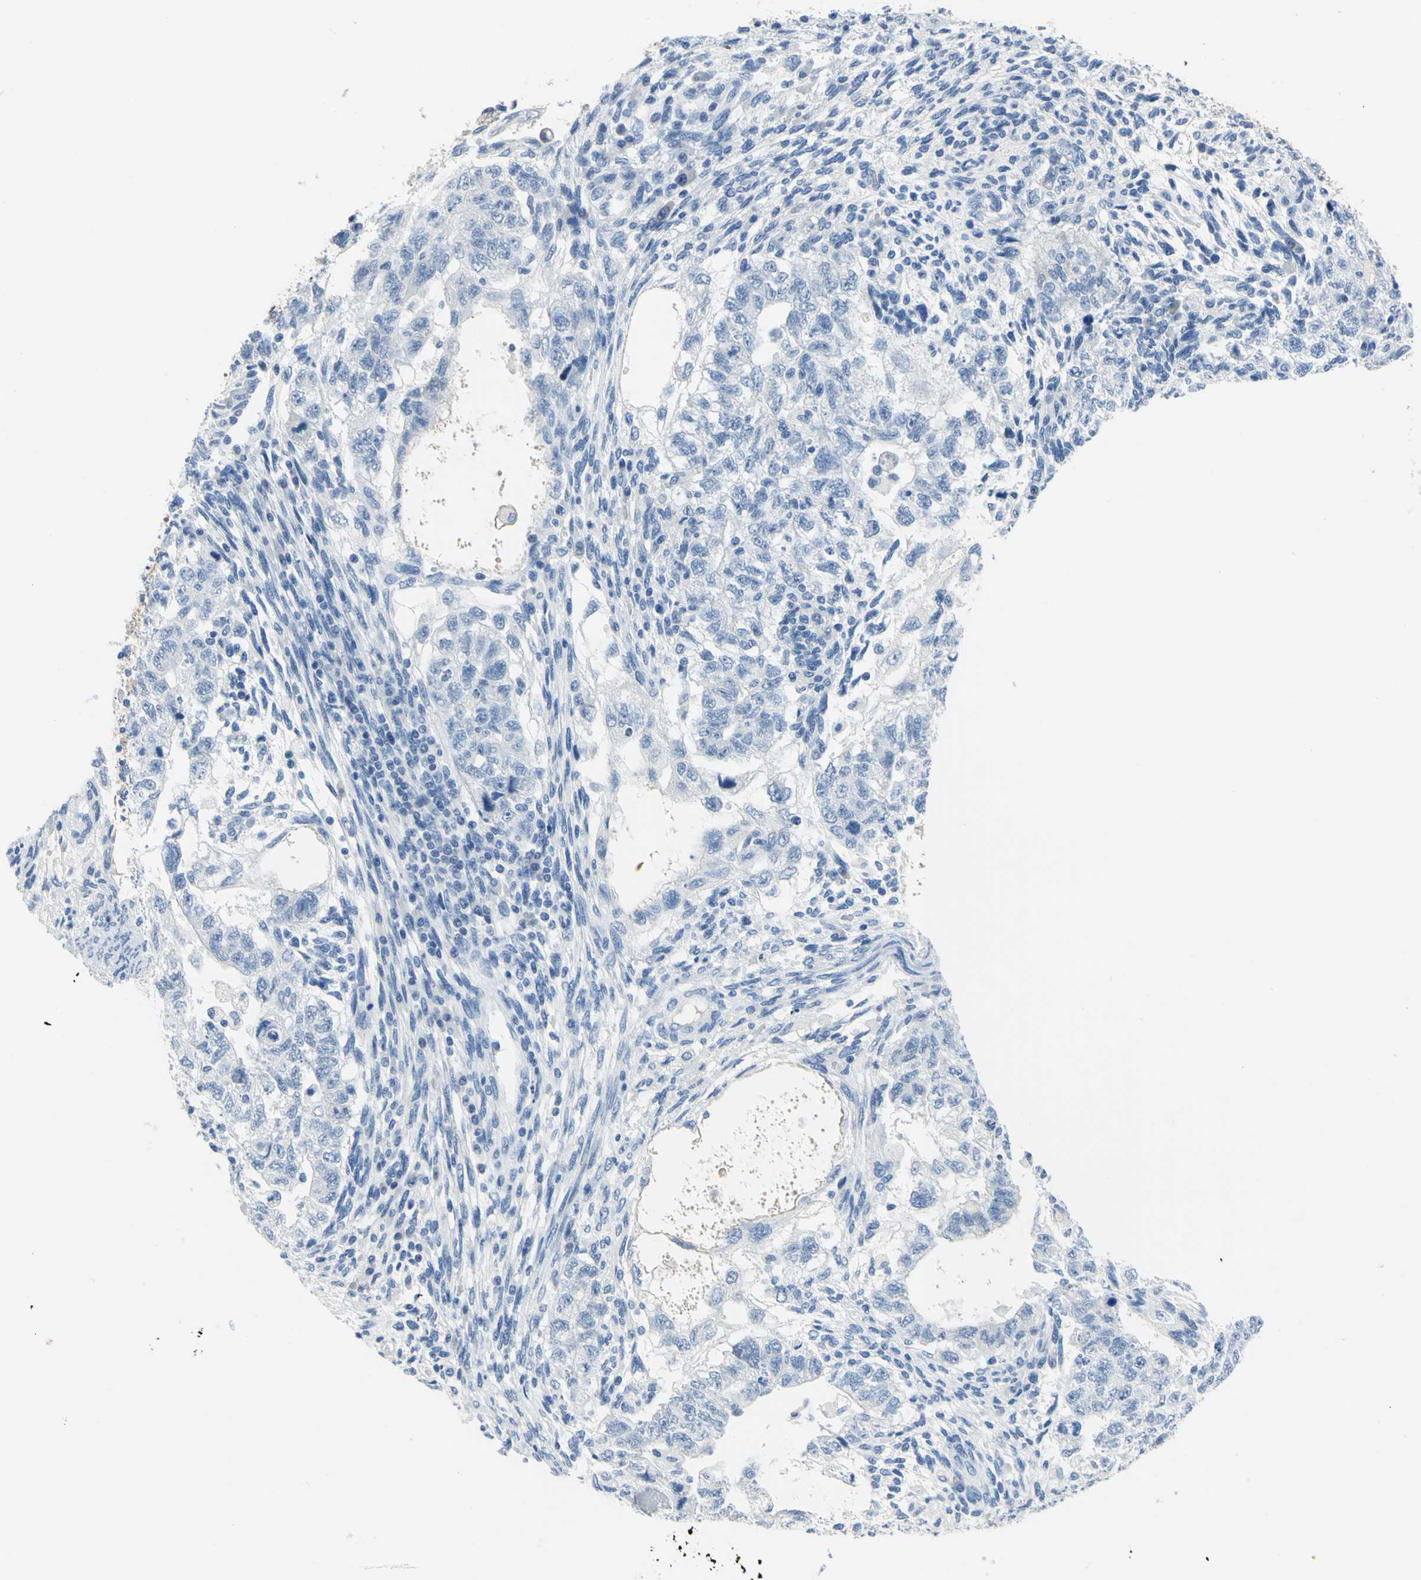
{"staining": {"intensity": "negative", "quantity": "none", "location": "none"}, "tissue": "testis cancer", "cell_type": "Tumor cells", "image_type": "cancer", "snomed": [{"axis": "morphology", "description": "Normal tissue, NOS"}, {"axis": "morphology", "description": "Carcinoma, Embryonal, NOS"}, {"axis": "topography", "description": "Testis"}], "caption": "Testis cancer (embryonal carcinoma) stained for a protein using immunohistochemistry shows no staining tumor cells.", "gene": "PKLR", "patient": {"sex": "male", "age": 36}}